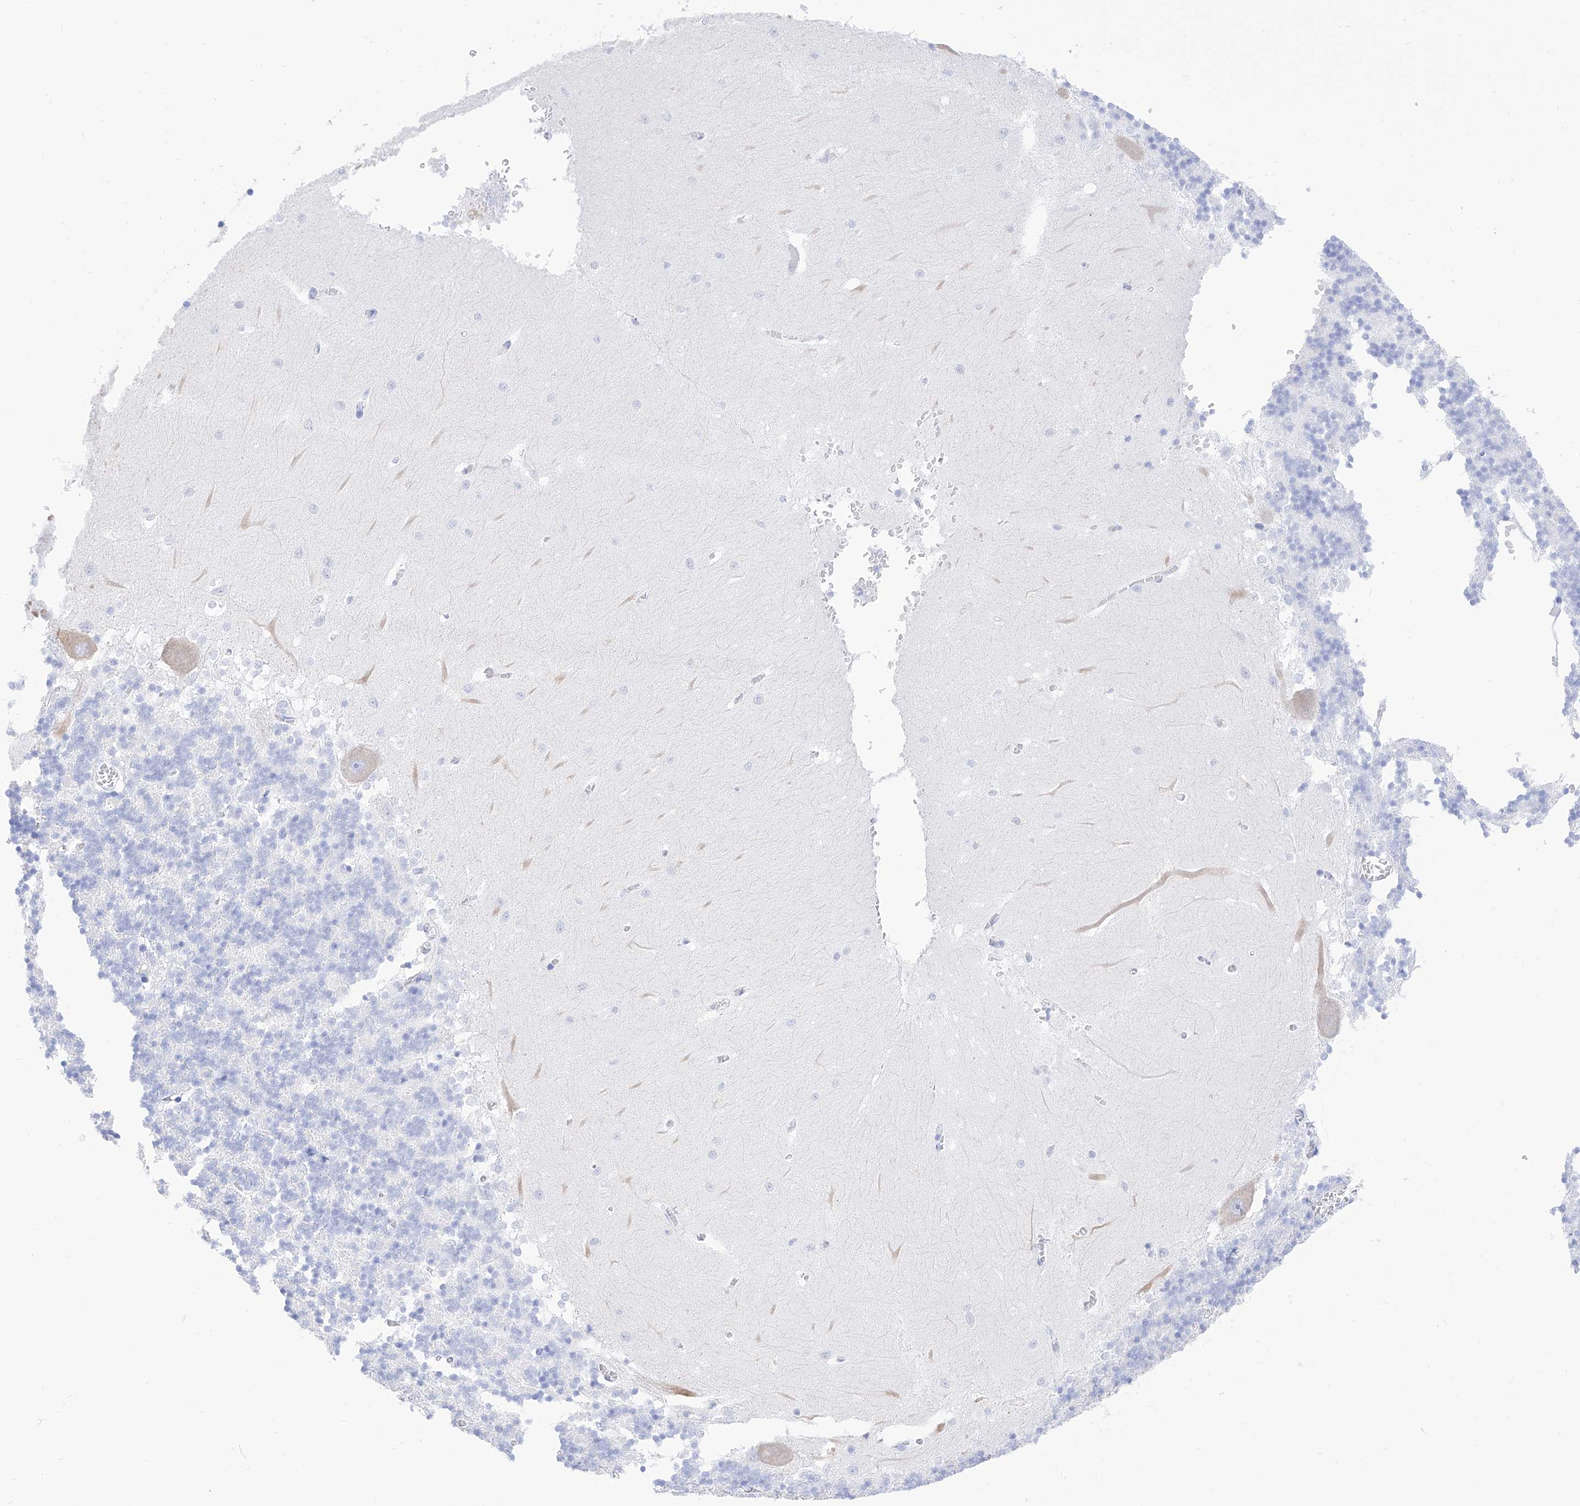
{"staining": {"intensity": "negative", "quantity": "none", "location": "none"}, "tissue": "cerebellum", "cell_type": "Cells in granular layer", "image_type": "normal", "snomed": [{"axis": "morphology", "description": "Normal tissue, NOS"}, {"axis": "topography", "description": "Cerebellum"}], "caption": "The micrograph reveals no staining of cells in granular layer in benign cerebellum. Brightfield microscopy of immunohistochemistry (IHC) stained with DAB (3,3'-diaminobenzidine) (brown) and hematoxylin (blue), captured at high magnification.", "gene": "TRPC7", "patient": {"sex": "male", "age": 37}}